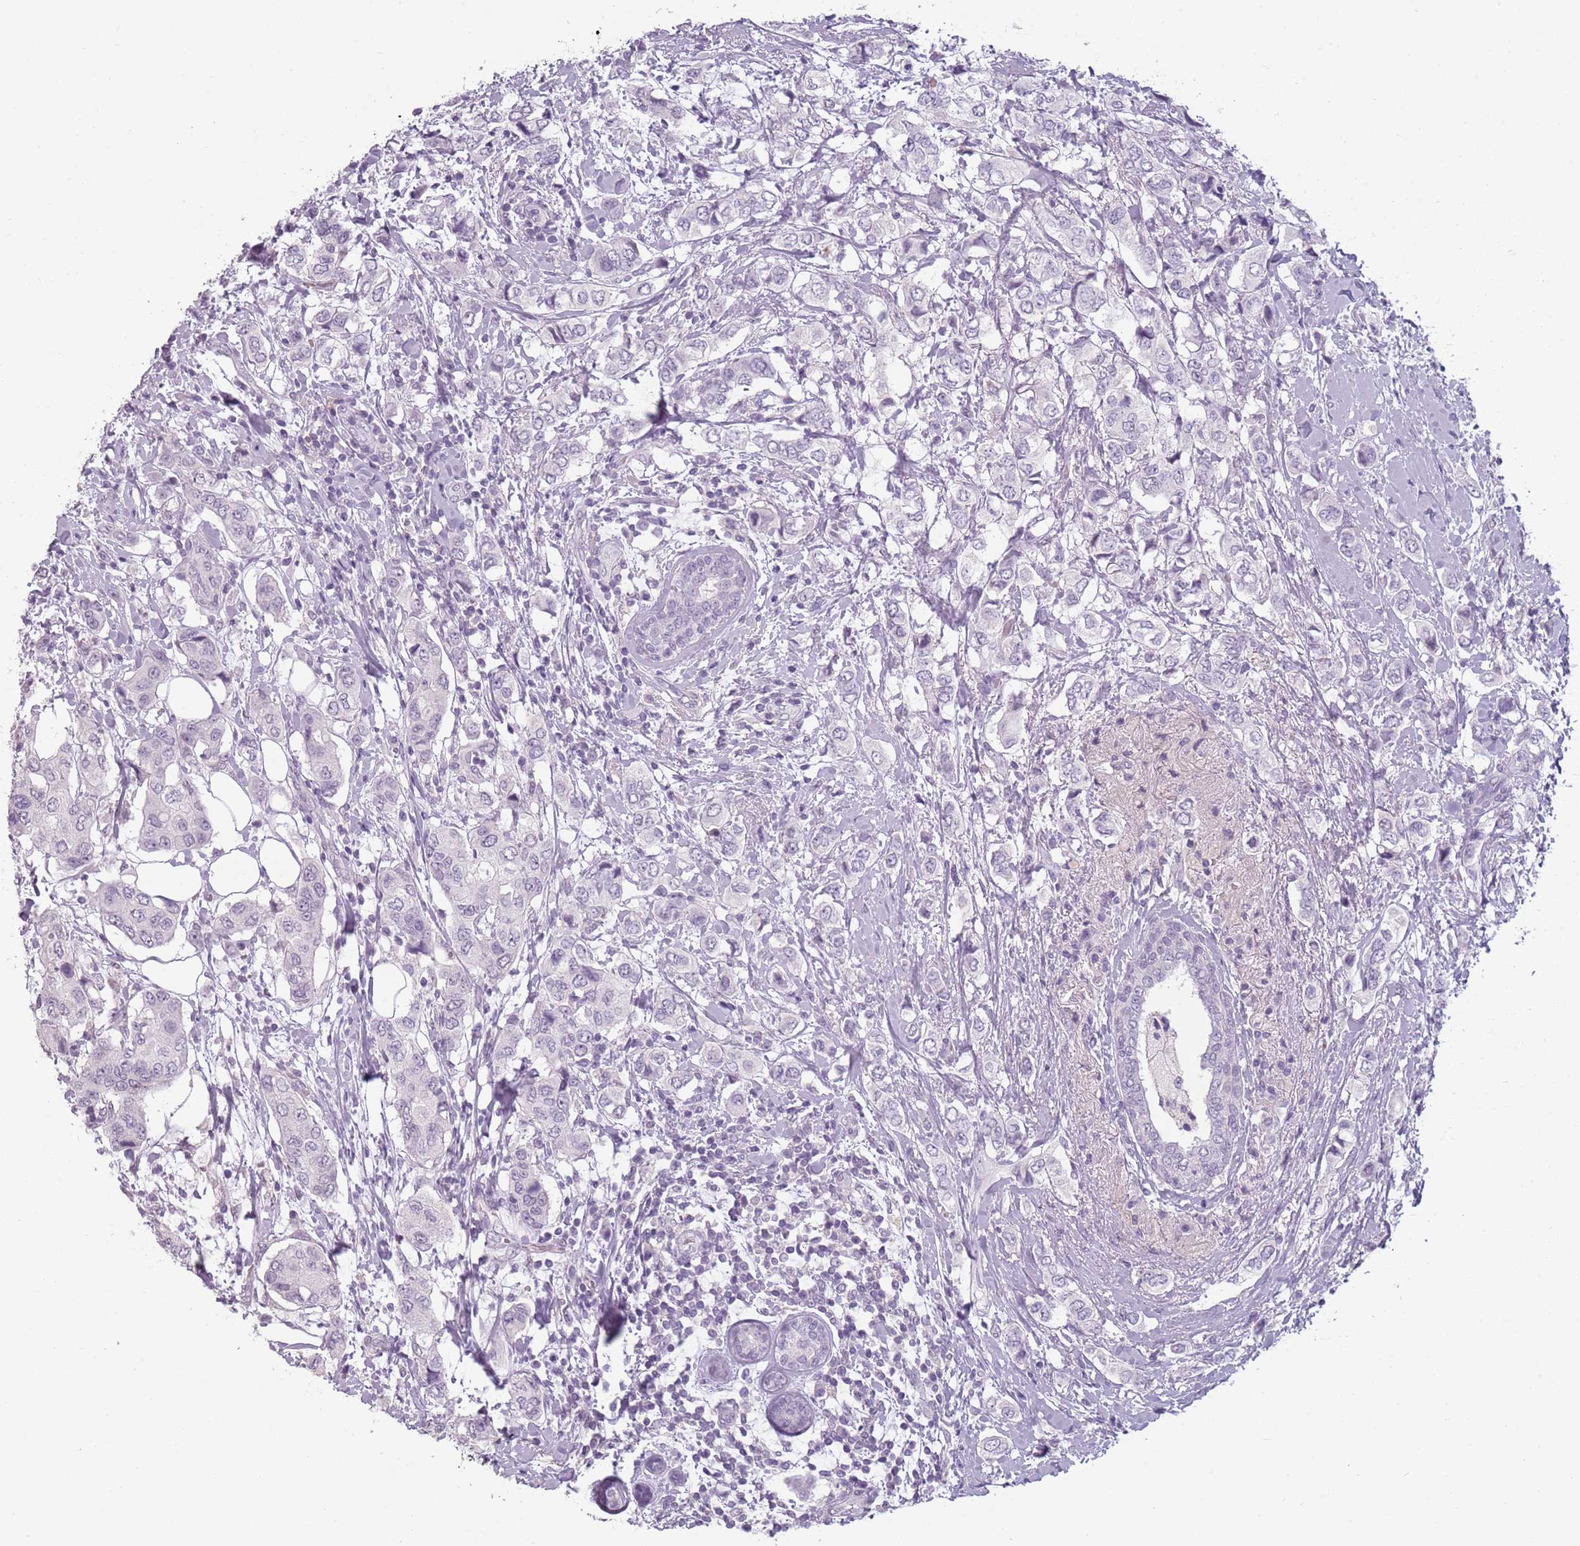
{"staining": {"intensity": "negative", "quantity": "none", "location": "none"}, "tissue": "breast cancer", "cell_type": "Tumor cells", "image_type": "cancer", "snomed": [{"axis": "morphology", "description": "Lobular carcinoma"}, {"axis": "topography", "description": "Breast"}], "caption": "The micrograph reveals no significant expression in tumor cells of lobular carcinoma (breast).", "gene": "PIEZO1", "patient": {"sex": "female", "age": 51}}